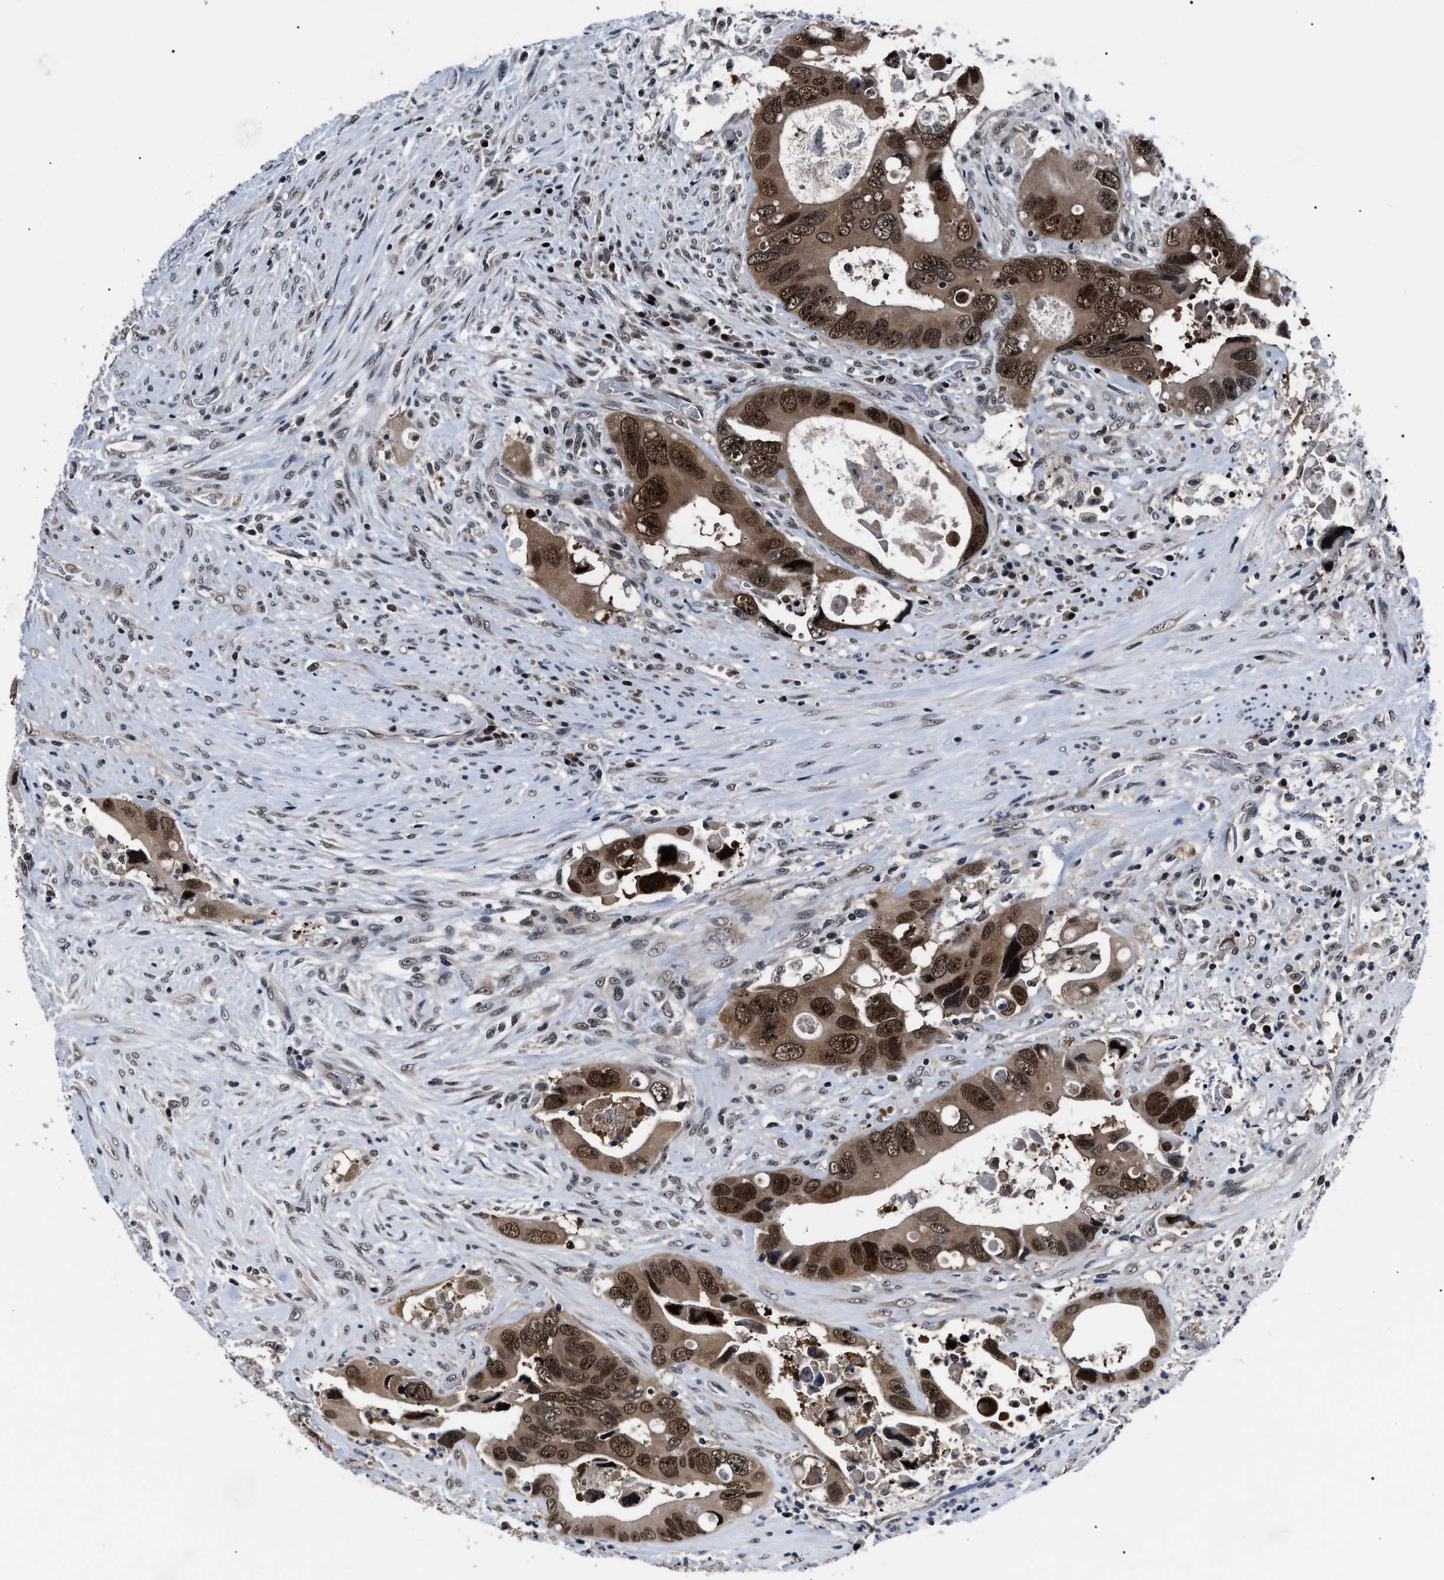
{"staining": {"intensity": "moderate", "quantity": ">75%", "location": "cytoplasmic/membranous,nuclear"}, "tissue": "colorectal cancer", "cell_type": "Tumor cells", "image_type": "cancer", "snomed": [{"axis": "morphology", "description": "Adenocarcinoma, NOS"}, {"axis": "topography", "description": "Rectum"}], "caption": "Protein expression analysis of colorectal cancer (adenocarcinoma) reveals moderate cytoplasmic/membranous and nuclear positivity in about >75% of tumor cells.", "gene": "CSNK2A1", "patient": {"sex": "male", "age": 70}}